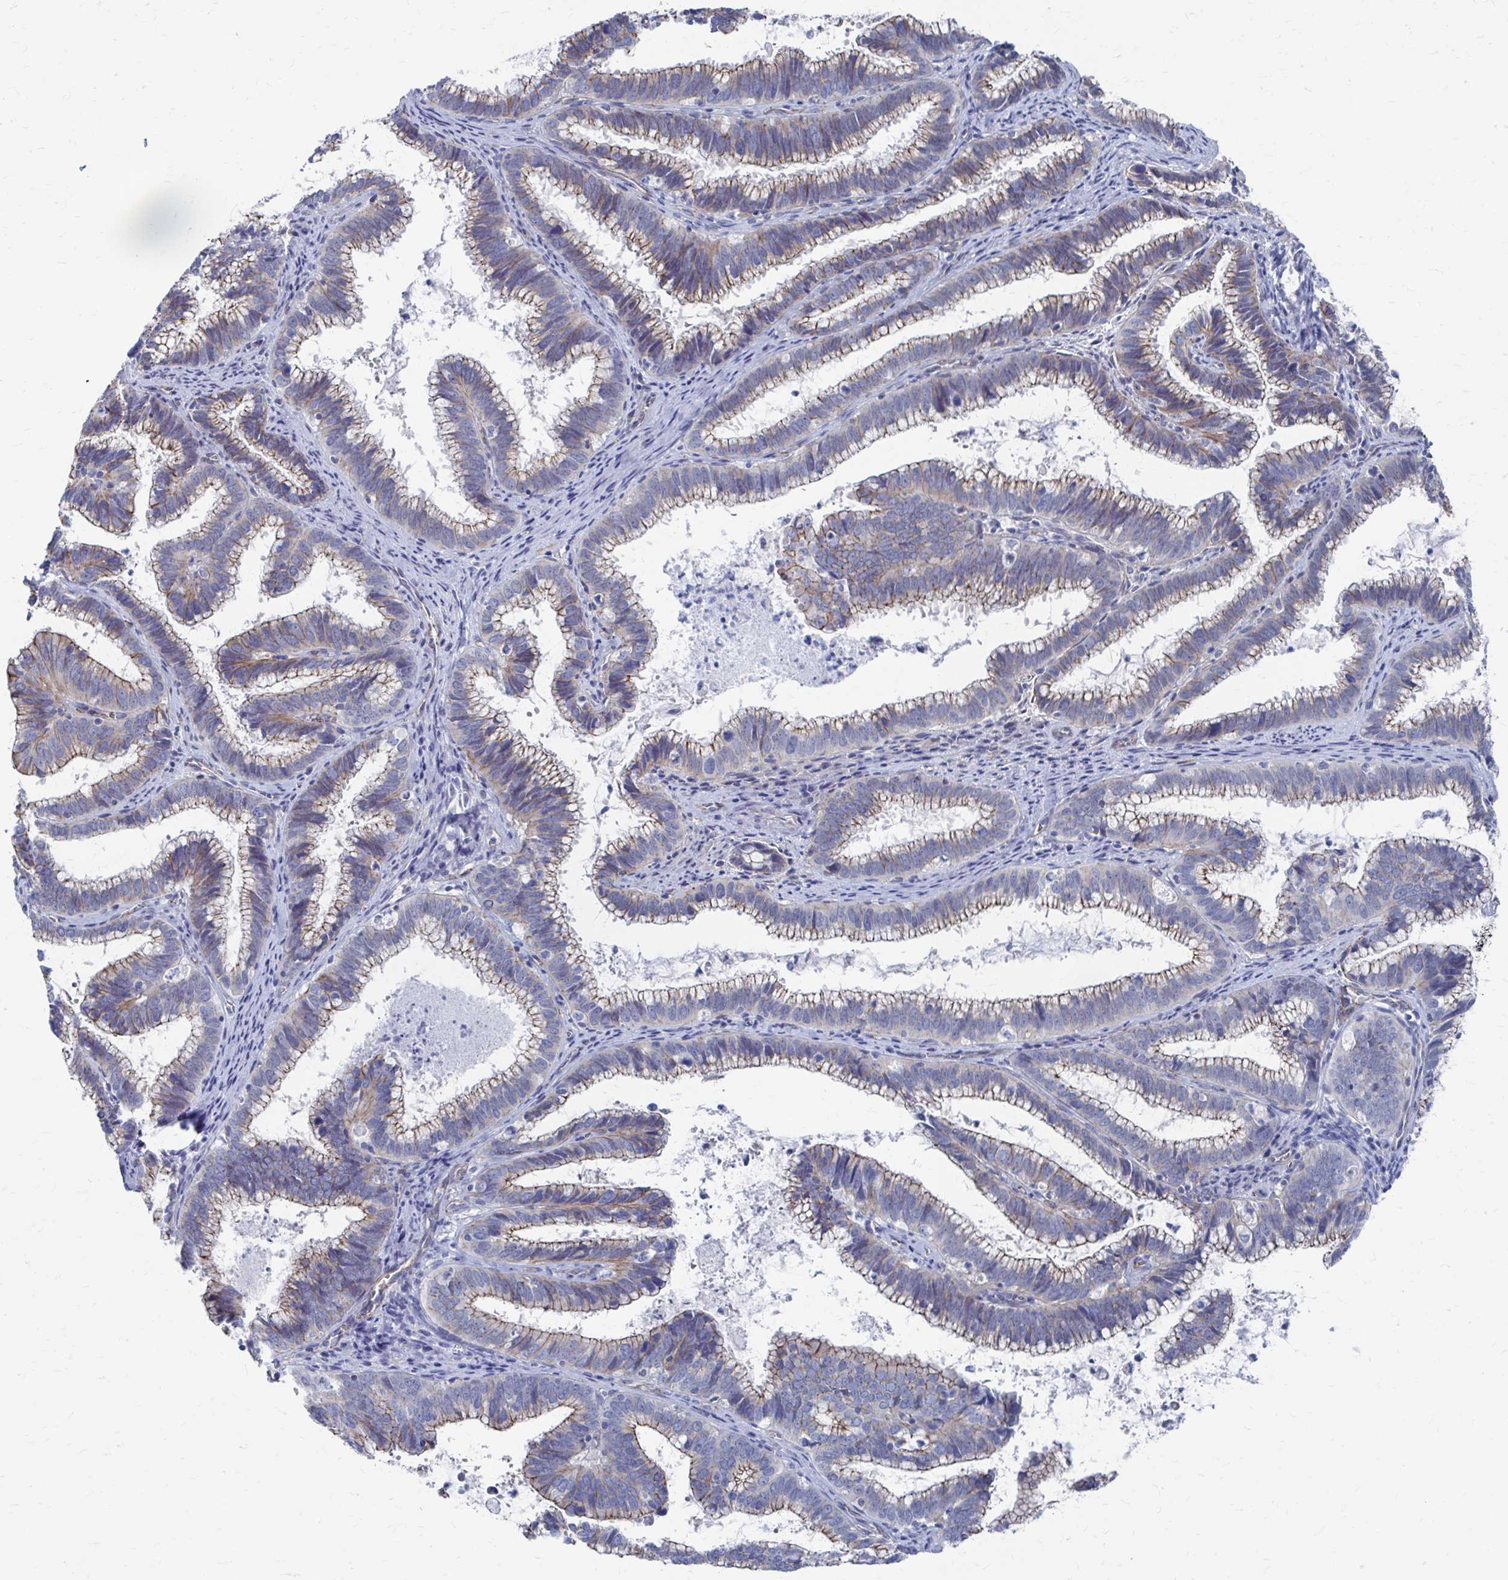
{"staining": {"intensity": "weak", "quantity": "25%-75%", "location": "cytoplasmic/membranous"}, "tissue": "cervical cancer", "cell_type": "Tumor cells", "image_type": "cancer", "snomed": [{"axis": "morphology", "description": "Adenocarcinoma, NOS"}, {"axis": "topography", "description": "Cervix"}], "caption": "Immunohistochemical staining of cervical cancer (adenocarcinoma) reveals low levels of weak cytoplasmic/membranous expression in approximately 25%-75% of tumor cells.", "gene": "PLEKHG7", "patient": {"sex": "female", "age": 61}}